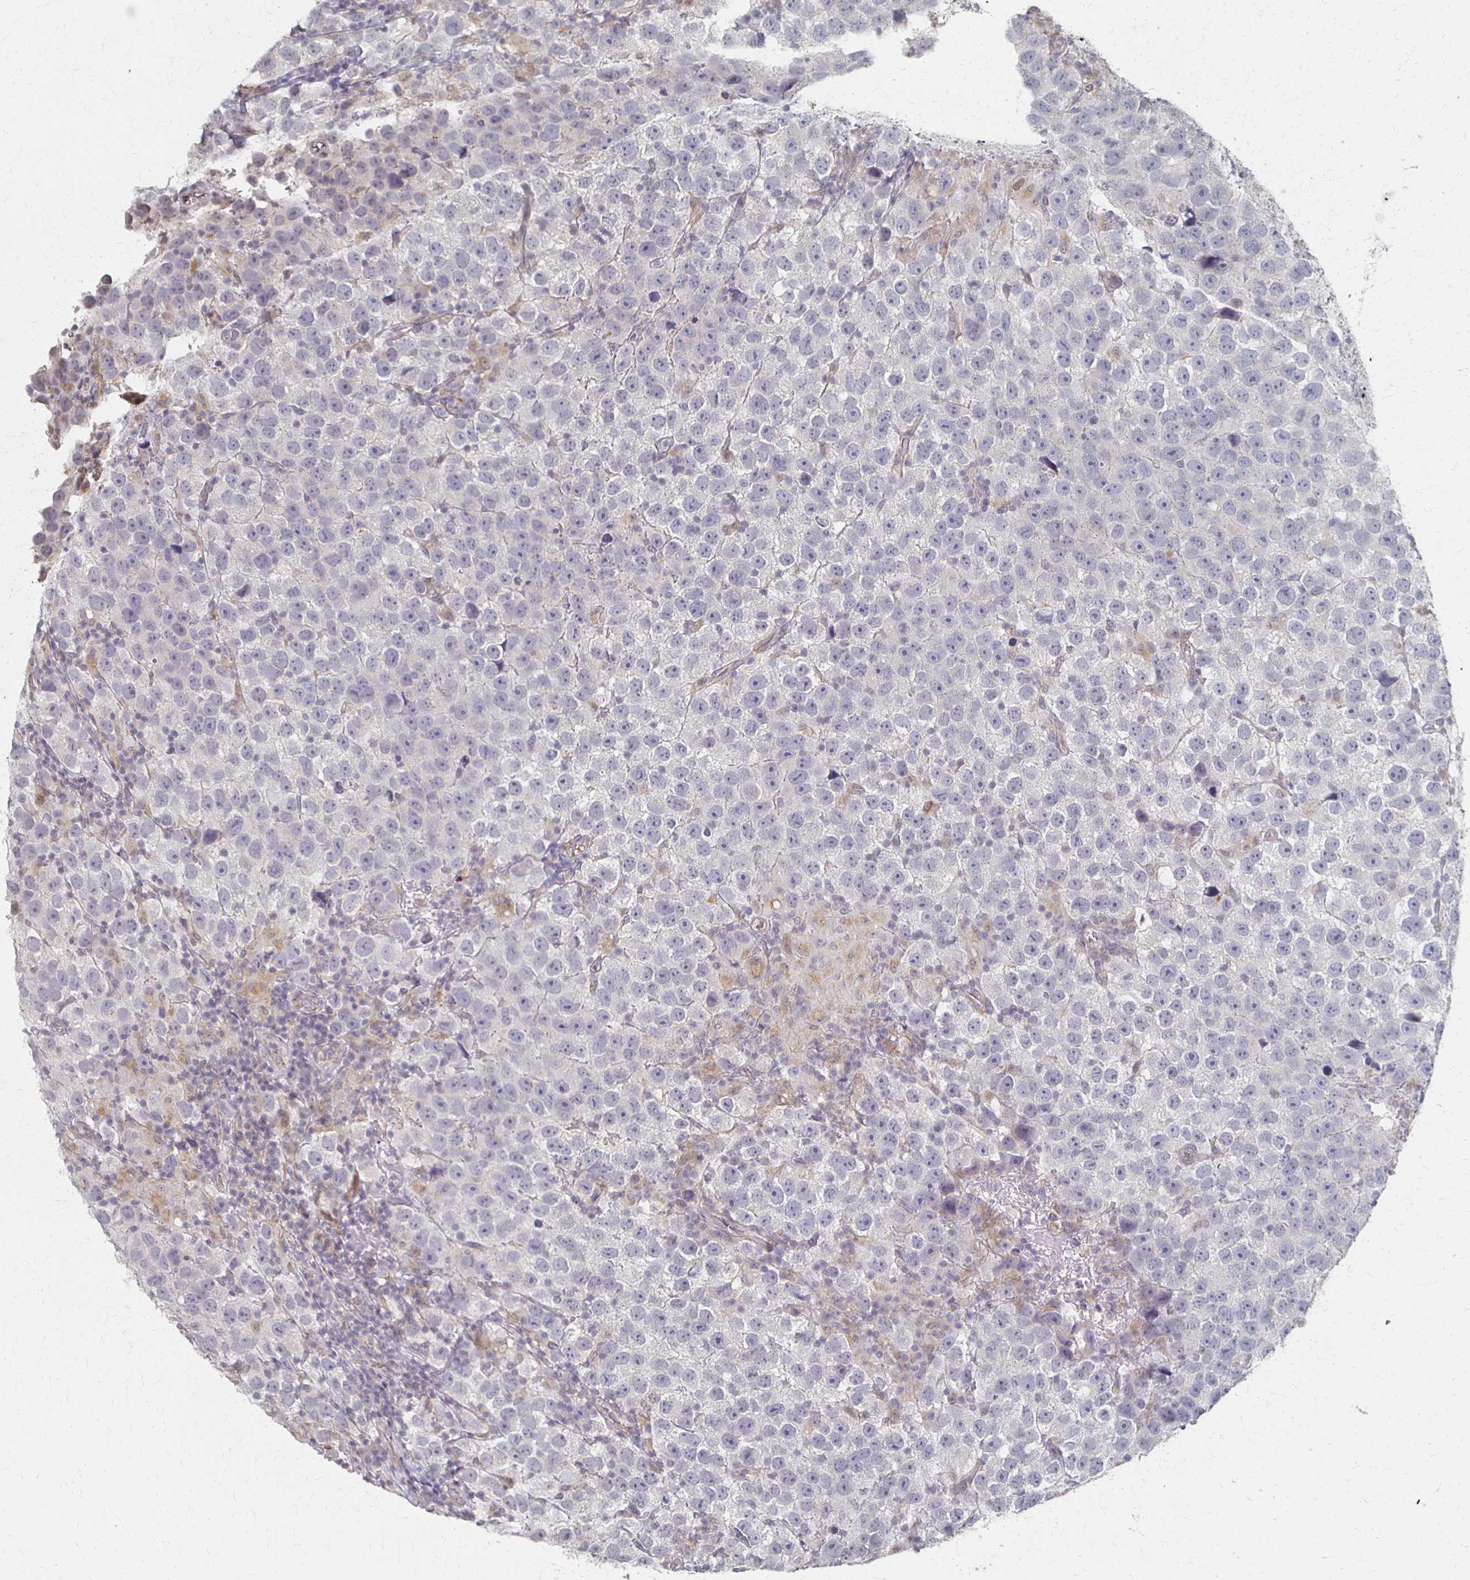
{"staining": {"intensity": "negative", "quantity": "none", "location": "none"}, "tissue": "testis cancer", "cell_type": "Tumor cells", "image_type": "cancer", "snomed": [{"axis": "morphology", "description": "Seminoma, NOS"}, {"axis": "topography", "description": "Testis"}], "caption": "Human testis cancer stained for a protein using IHC shows no positivity in tumor cells.", "gene": "DAB1", "patient": {"sex": "male", "age": 26}}